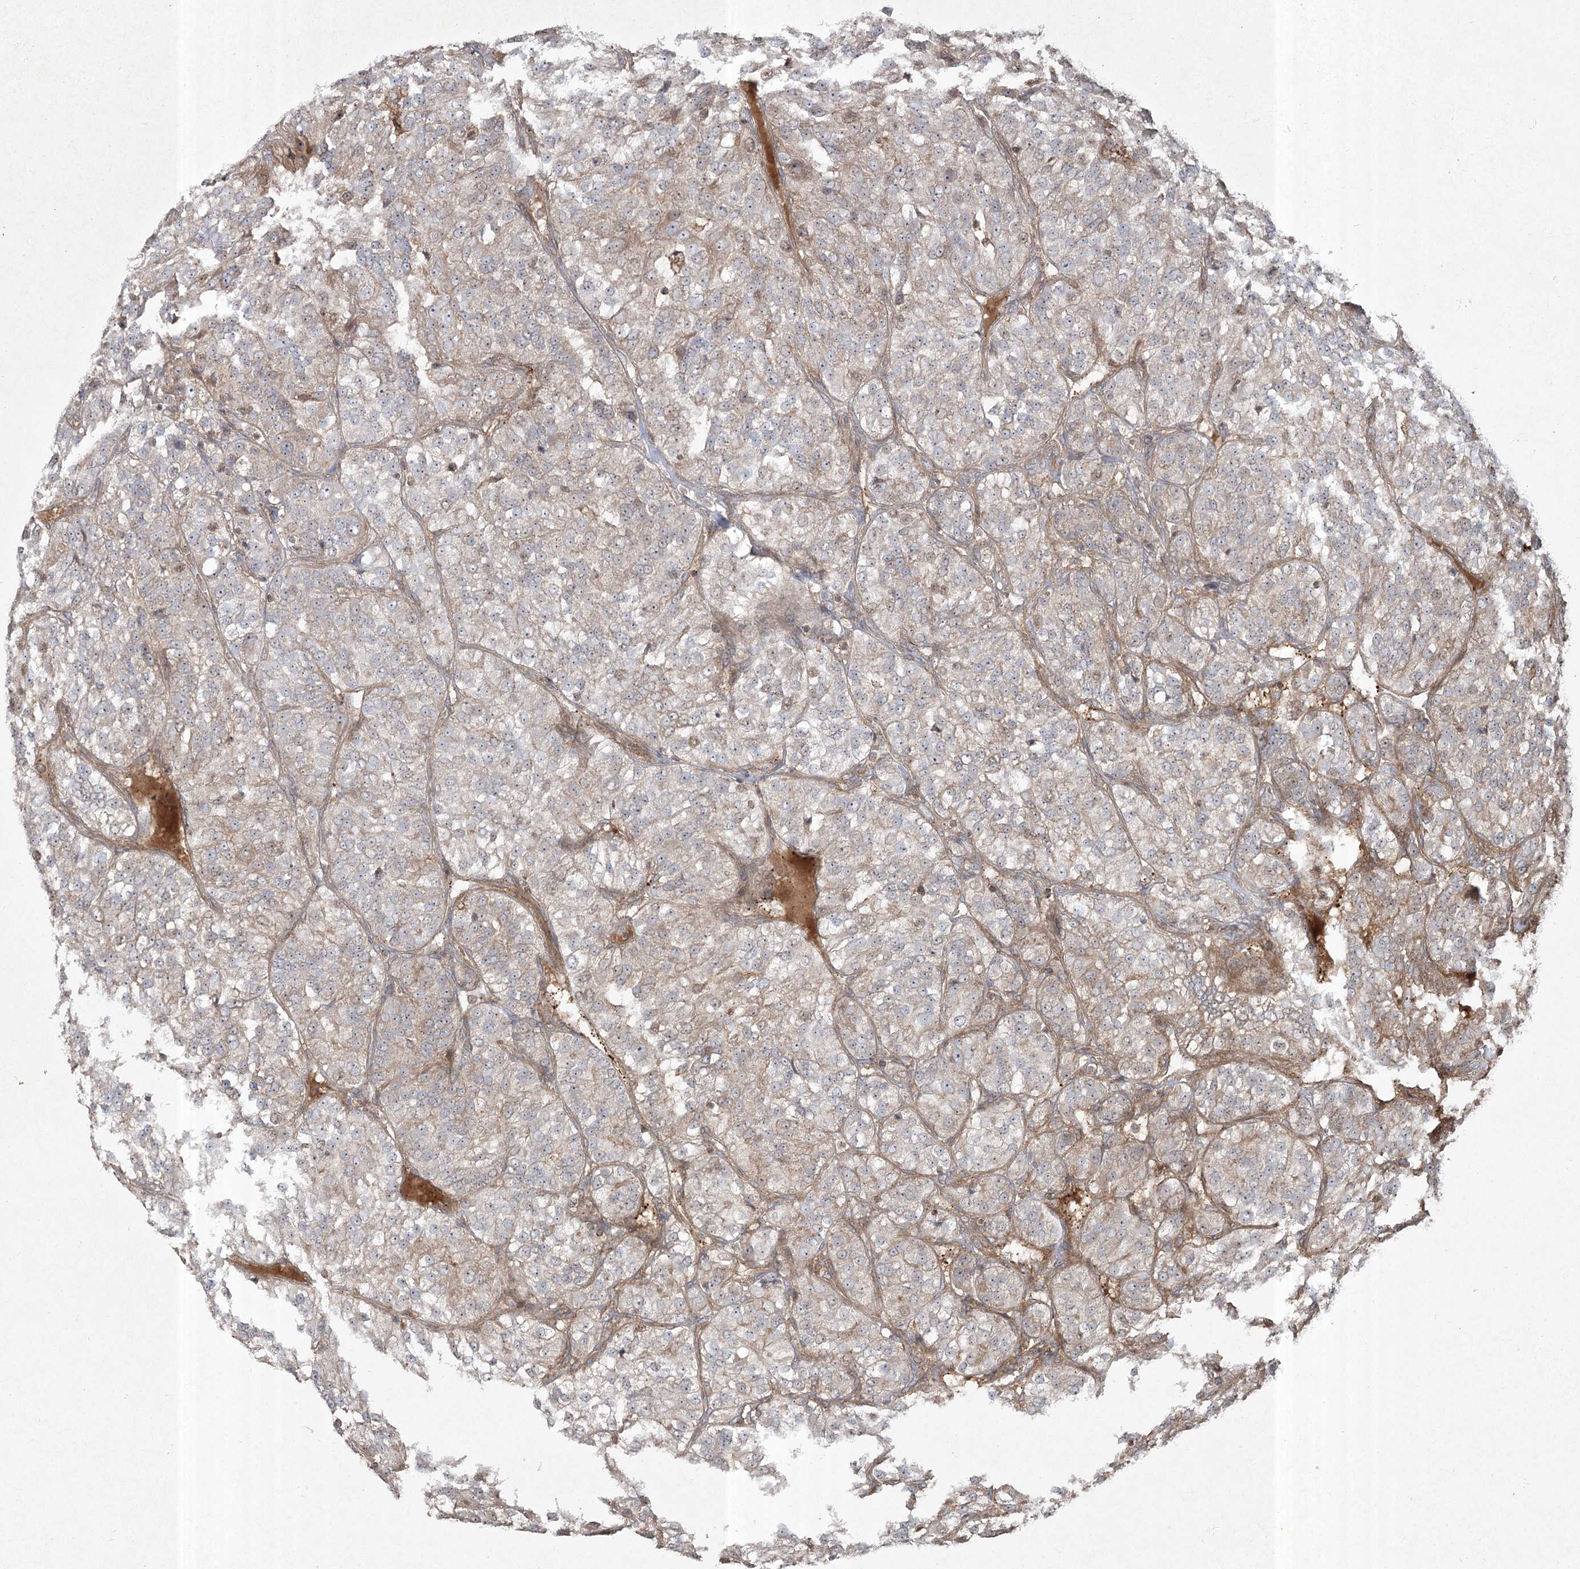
{"staining": {"intensity": "weak", "quantity": "<25%", "location": "cytoplasmic/membranous"}, "tissue": "renal cancer", "cell_type": "Tumor cells", "image_type": "cancer", "snomed": [{"axis": "morphology", "description": "Adenocarcinoma, NOS"}, {"axis": "topography", "description": "Kidney"}], "caption": "The photomicrograph exhibits no staining of tumor cells in renal cancer (adenocarcinoma).", "gene": "CPLANE1", "patient": {"sex": "female", "age": 63}}